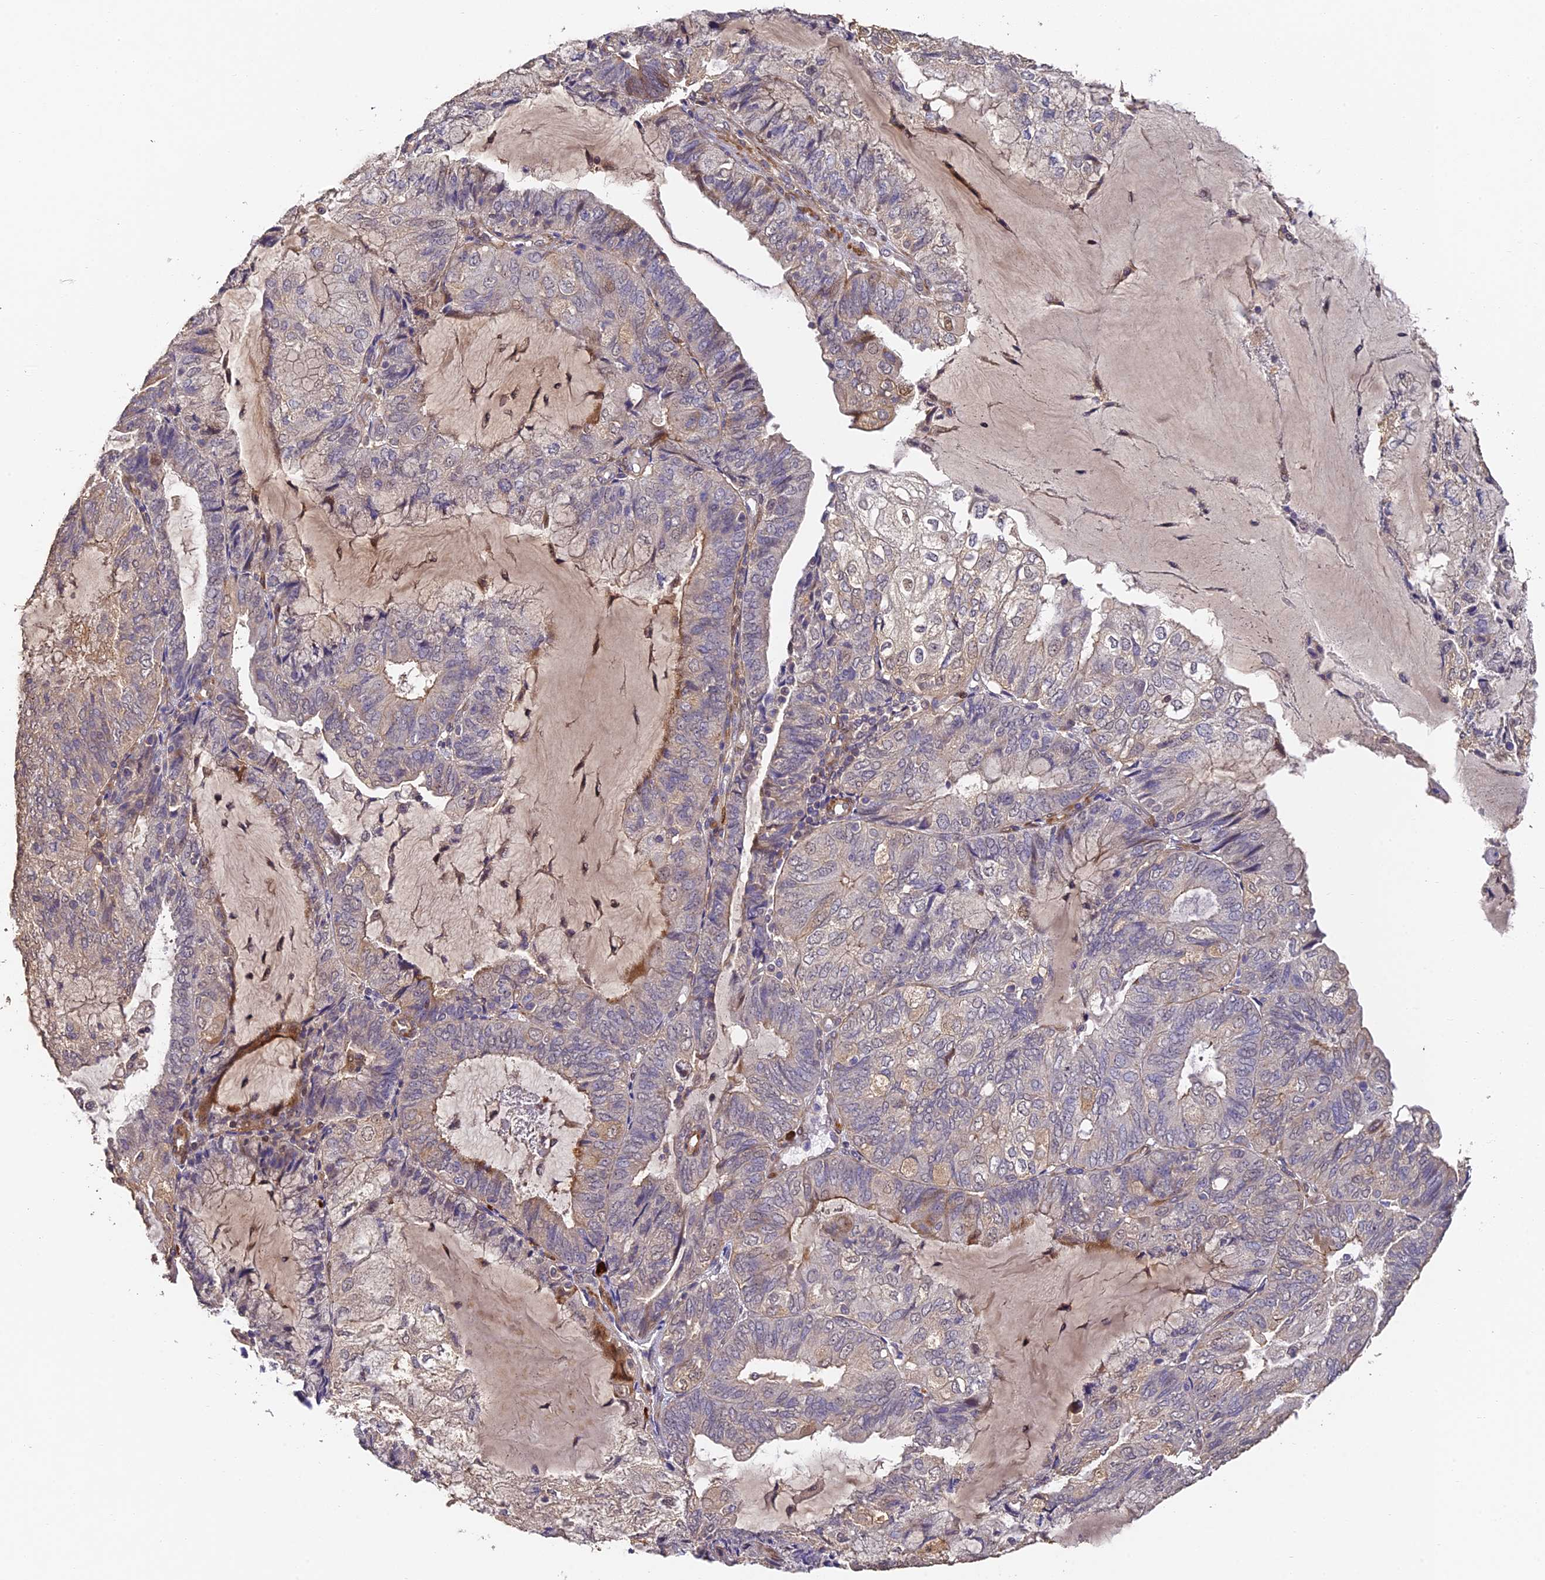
{"staining": {"intensity": "moderate", "quantity": "<25%", "location": "cytoplasmic/membranous"}, "tissue": "endometrial cancer", "cell_type": "Tumor cells", "image_type": "cancer", "snomed": [{"axis": "morphology", "description": "Adenocarcinoma, NOS"}, {"axis": "topography", "description": "Endometrium"}], "caption": "High-power microscopy captured an immunohistochemistry micrograph of endometrial cancer, revealing moderate cytoplasmic/membranous staining in approximately <25% of tumor cells.", "gene": "SLC11A1", "patient": {"sex": "female", "age": 81}}